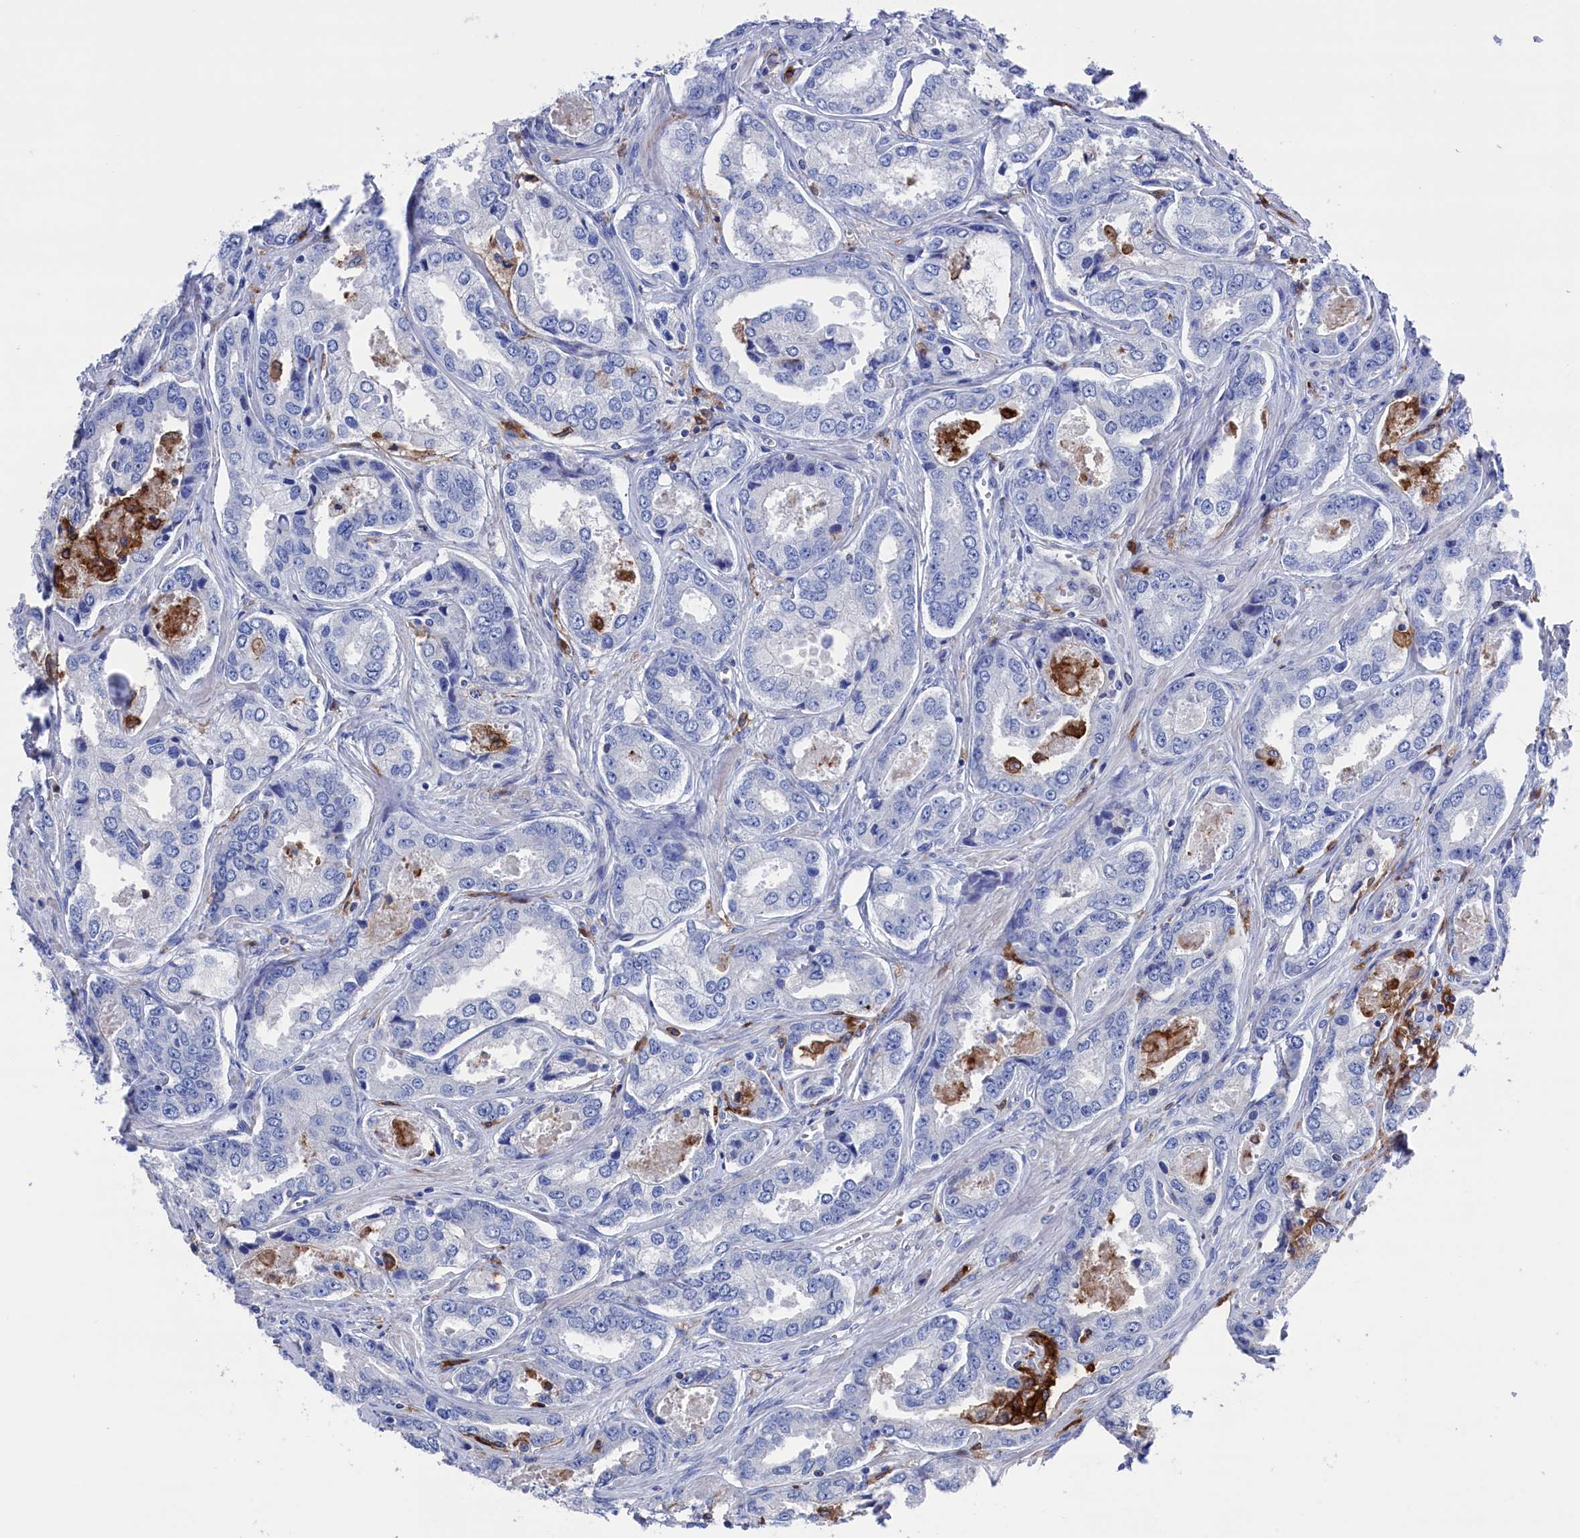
{"staining": {"intensity": "negative", "quantity": "none", "location": "none"}, "tissue": "prostate cancer", "cell_type": "Tumor cells", "image_type": "cancer", "snomed": [{"axis": "morphology", "description": "Adenocarcinoma, Low grade"}, {"axis": "topography", "description": "Prostate"}], "caption": "Tumor cells show no significant expression in prostate adenocarcinoma (low-grade).", "gene": "TYROBP", "patient": {"sex": "male", "age": 68}}